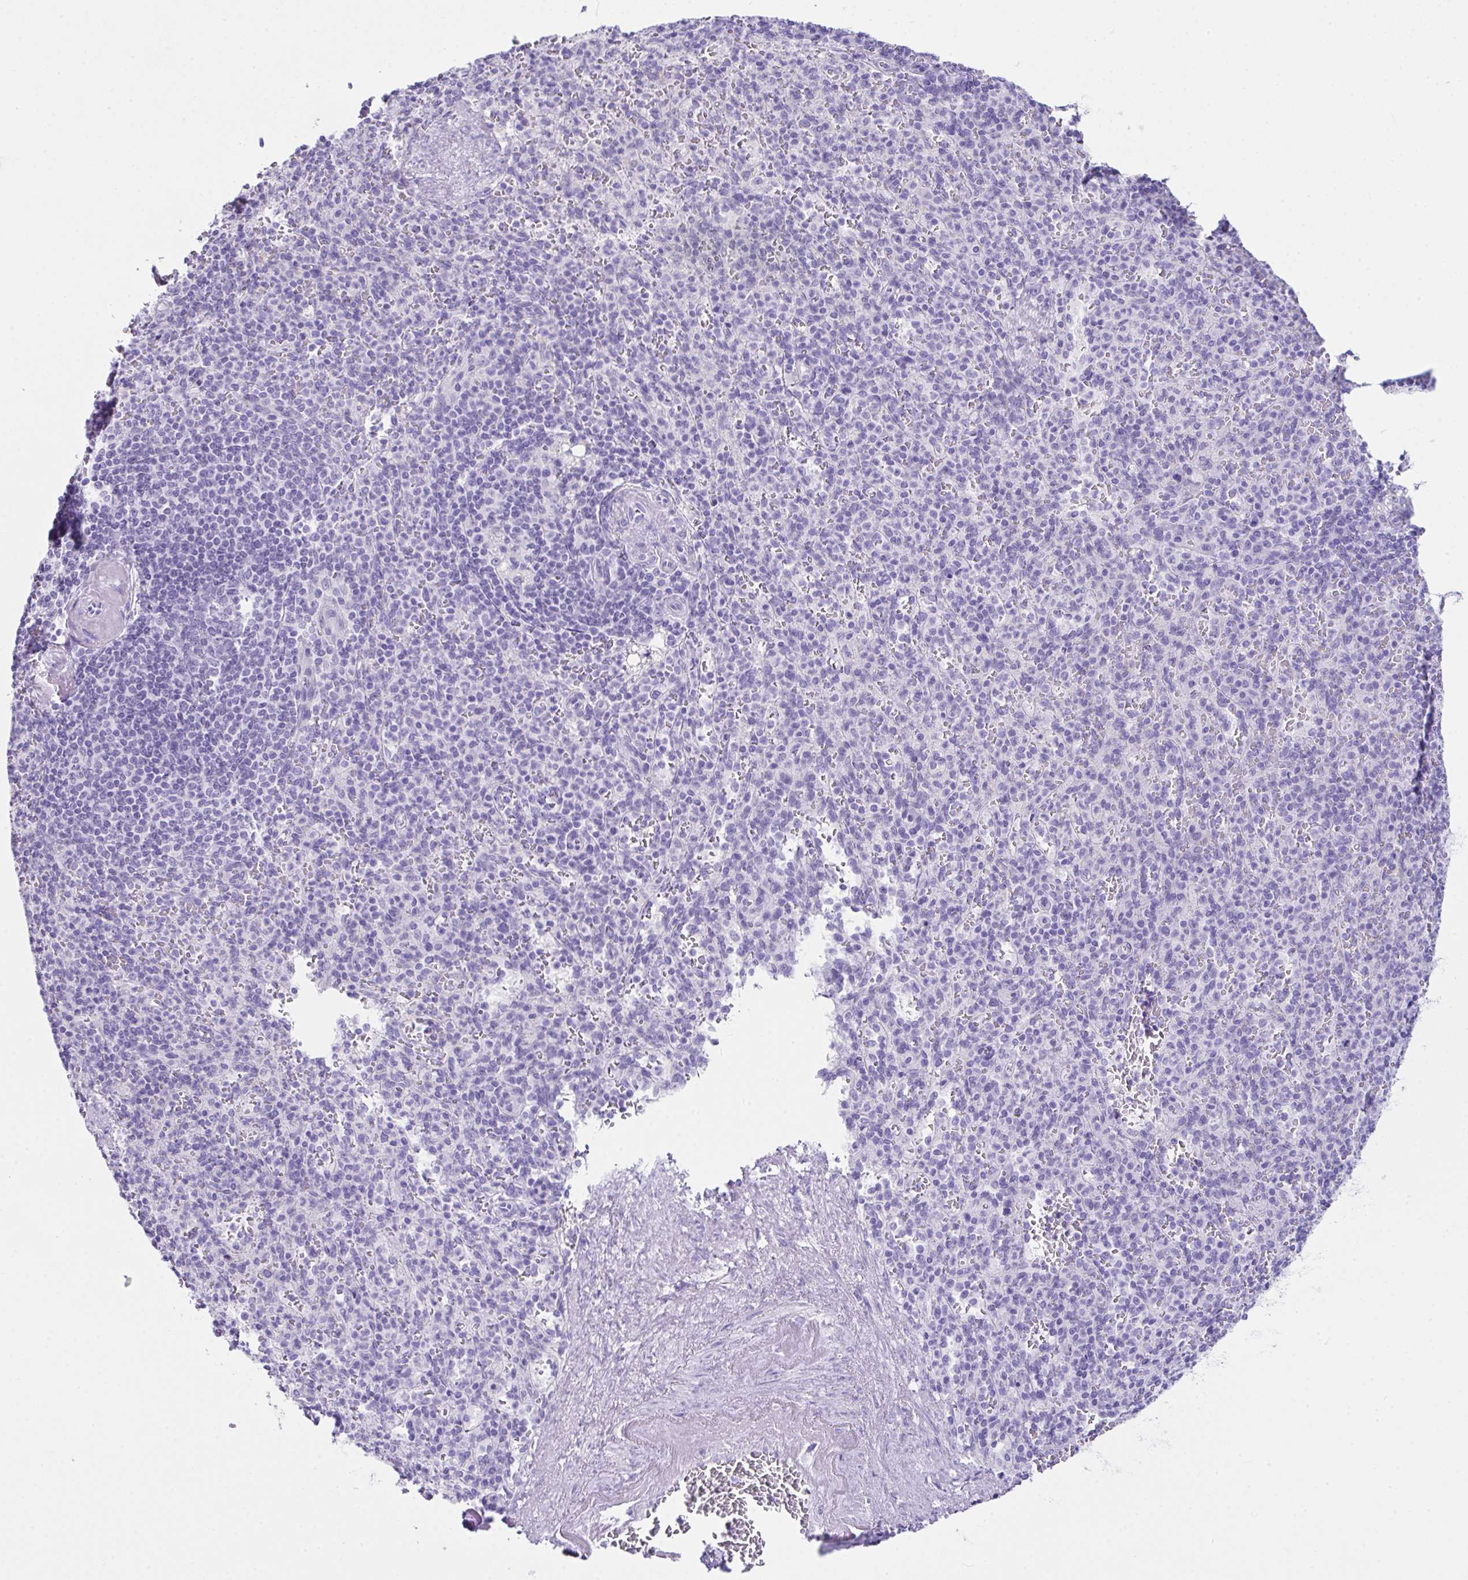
{"staining": {"intensity": "negative", "quantity": "none", "location": "none"}, "tissue": "spleen", "cell_type": "Cells in red pulp", "image_type": "normal", "snomed": [{"axis": "morphology", "description": "Normal tissue, NOS"}, {"axis": "topography", "description": "Spleen"}], "caption": "DAB (3,3'-diaminobenzidine) immunohistochemical staining of unremarkable spleen demonstrates no significant staining in cells in red pulp. The staining is performed using DAB (3,3'-diaminobenzidine) brown chromogen with nuclei counter-stained in using hematoxylin.", "gene": "LGALS4", "patient": {"sex": "female", "age": 74}}